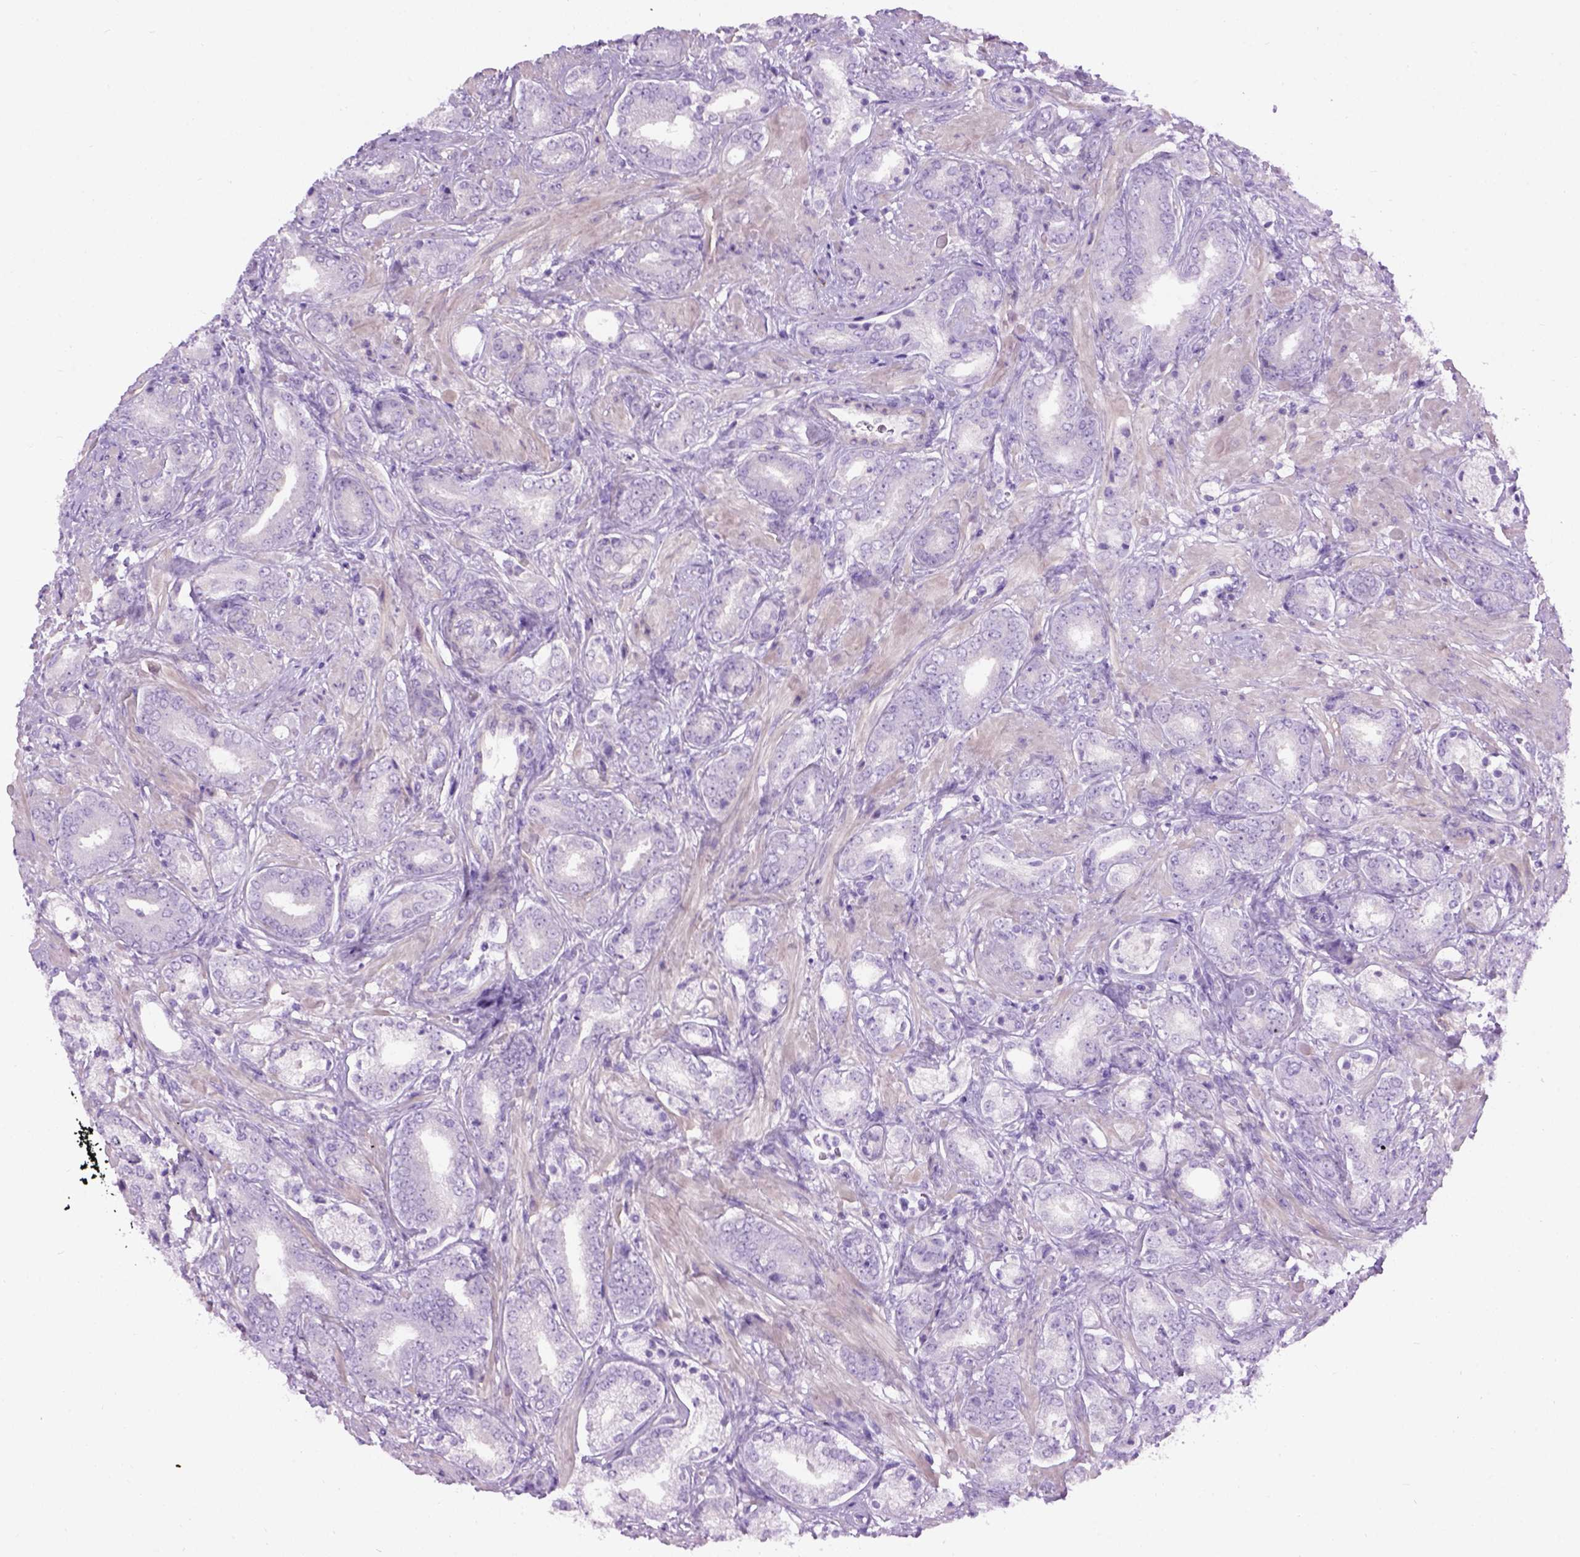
{"staining": {"intensity": "negative", "quantity": "none", "location": "none"}, "tissue": "prostate cancer", "cell_type": "Tumor cells", "image_type": "cancer", "snomed": [{"axis": "morphology", "description": "Adenocarcinoma, High grade"}, {"axis": "topography", "description": "Prostate"}], "caption": "Immunohistochemistry (IHC) image of neoplastic tissue: adenocarcinoma (high-grade) (prostate) stained with DAB (3,3'-diaminobenzidine) exhibits no significant protein positivity in tumor cells.", "gene": "GABRB2", "patient": {"sex": "male", "age": 56}}